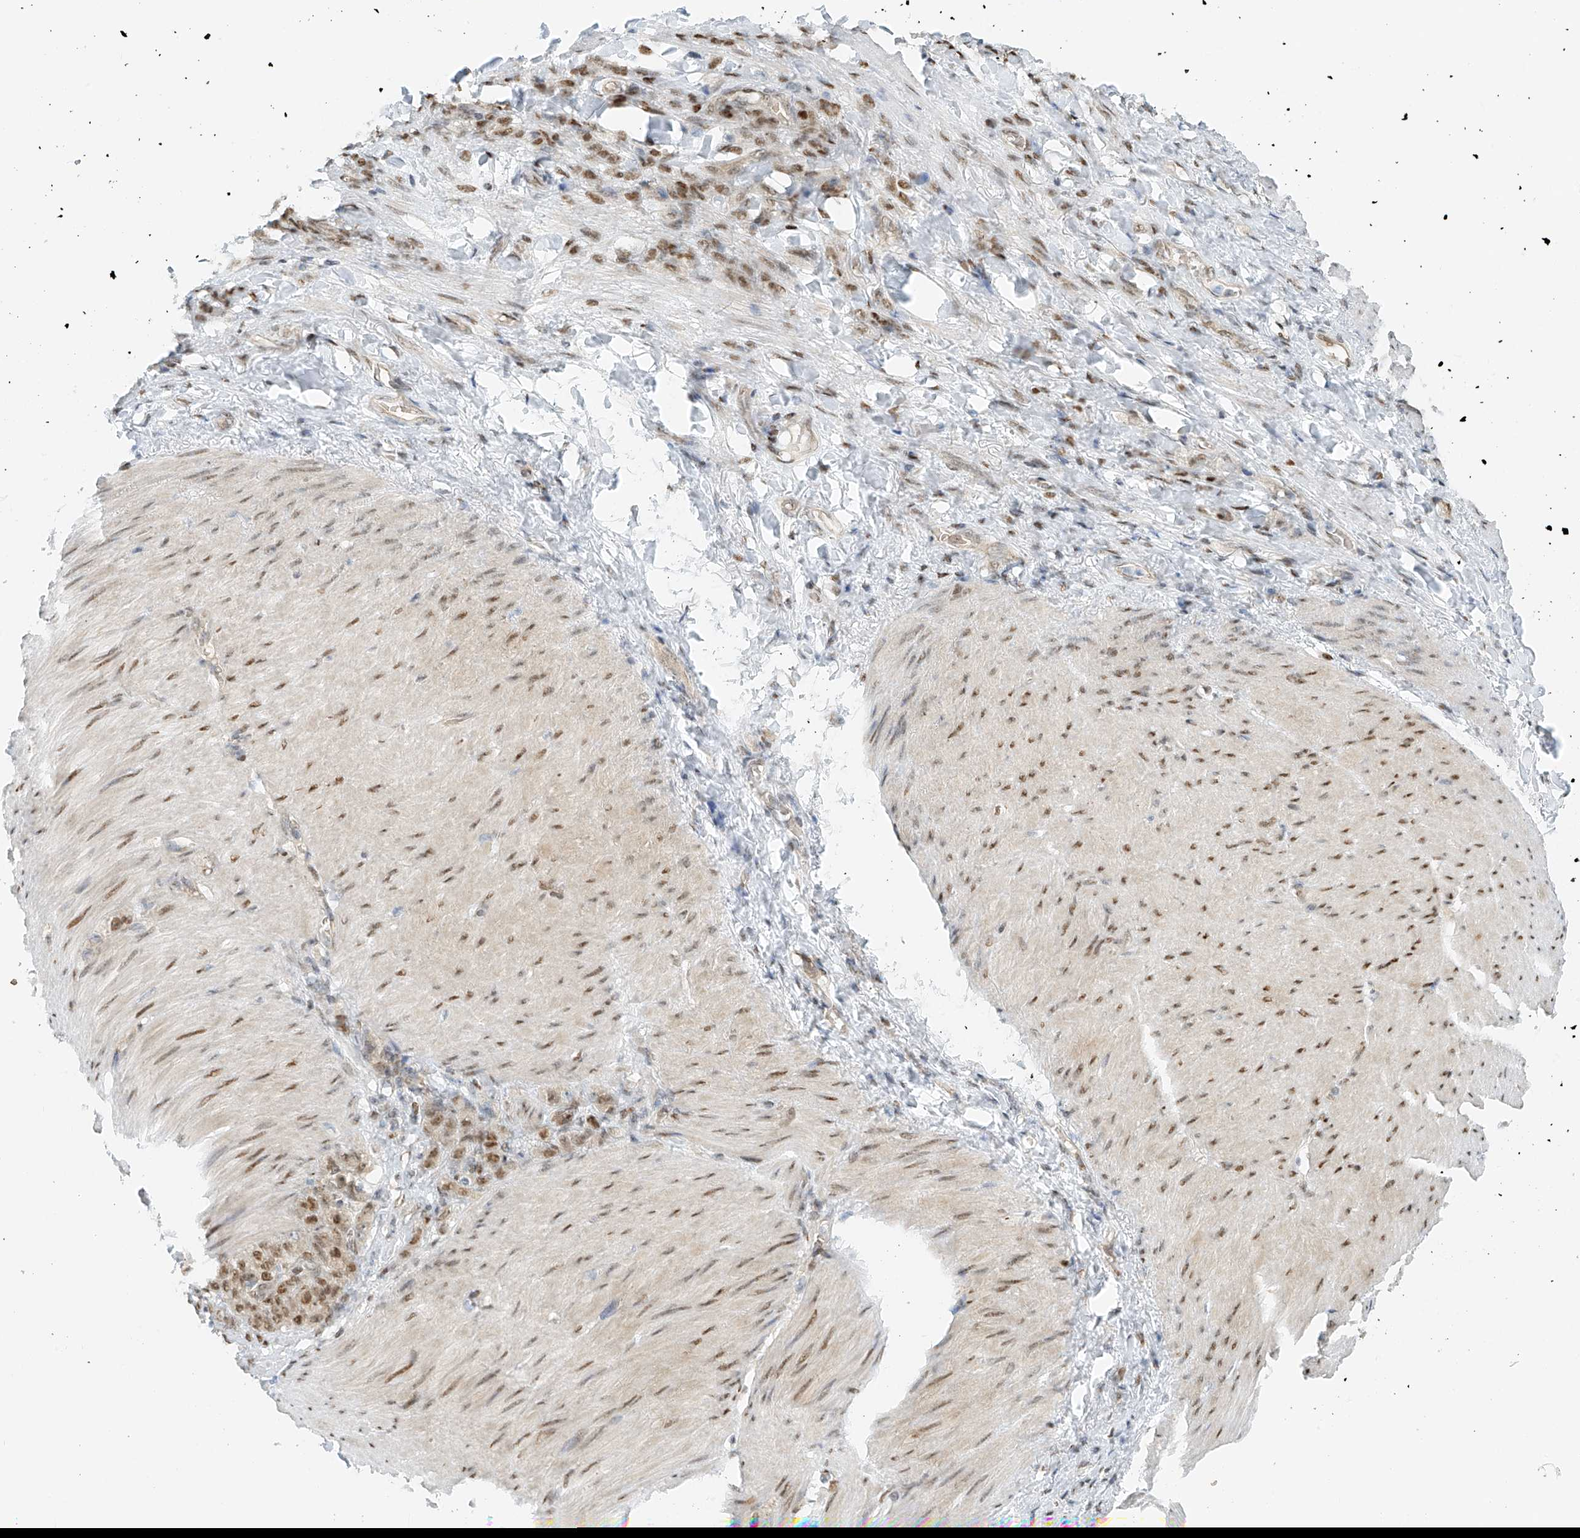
{"staining": {"intensity": "moderate", "quantity": ">75%", "location": "nuclear"}, "tissue": "stomach cancer", "cell_type": "Tumor cells", "image_type": "cancer", "snomed": [{"axis": "morphology", "description": "Normal tissue, NOS"}, {"axis": "morphology", "description": "Adenocarcinoma, NOS"}, {"axis": "topography", "description": "Stomach"}], "caption": "Brown immunohistochemical staining in human stomach cancer (adenocarcinoma) shows moderate nuclear expression in approximately >75% of tumor cells.", "gene": "ZNF514", "patient": {"sex": "male", "age": 82}}